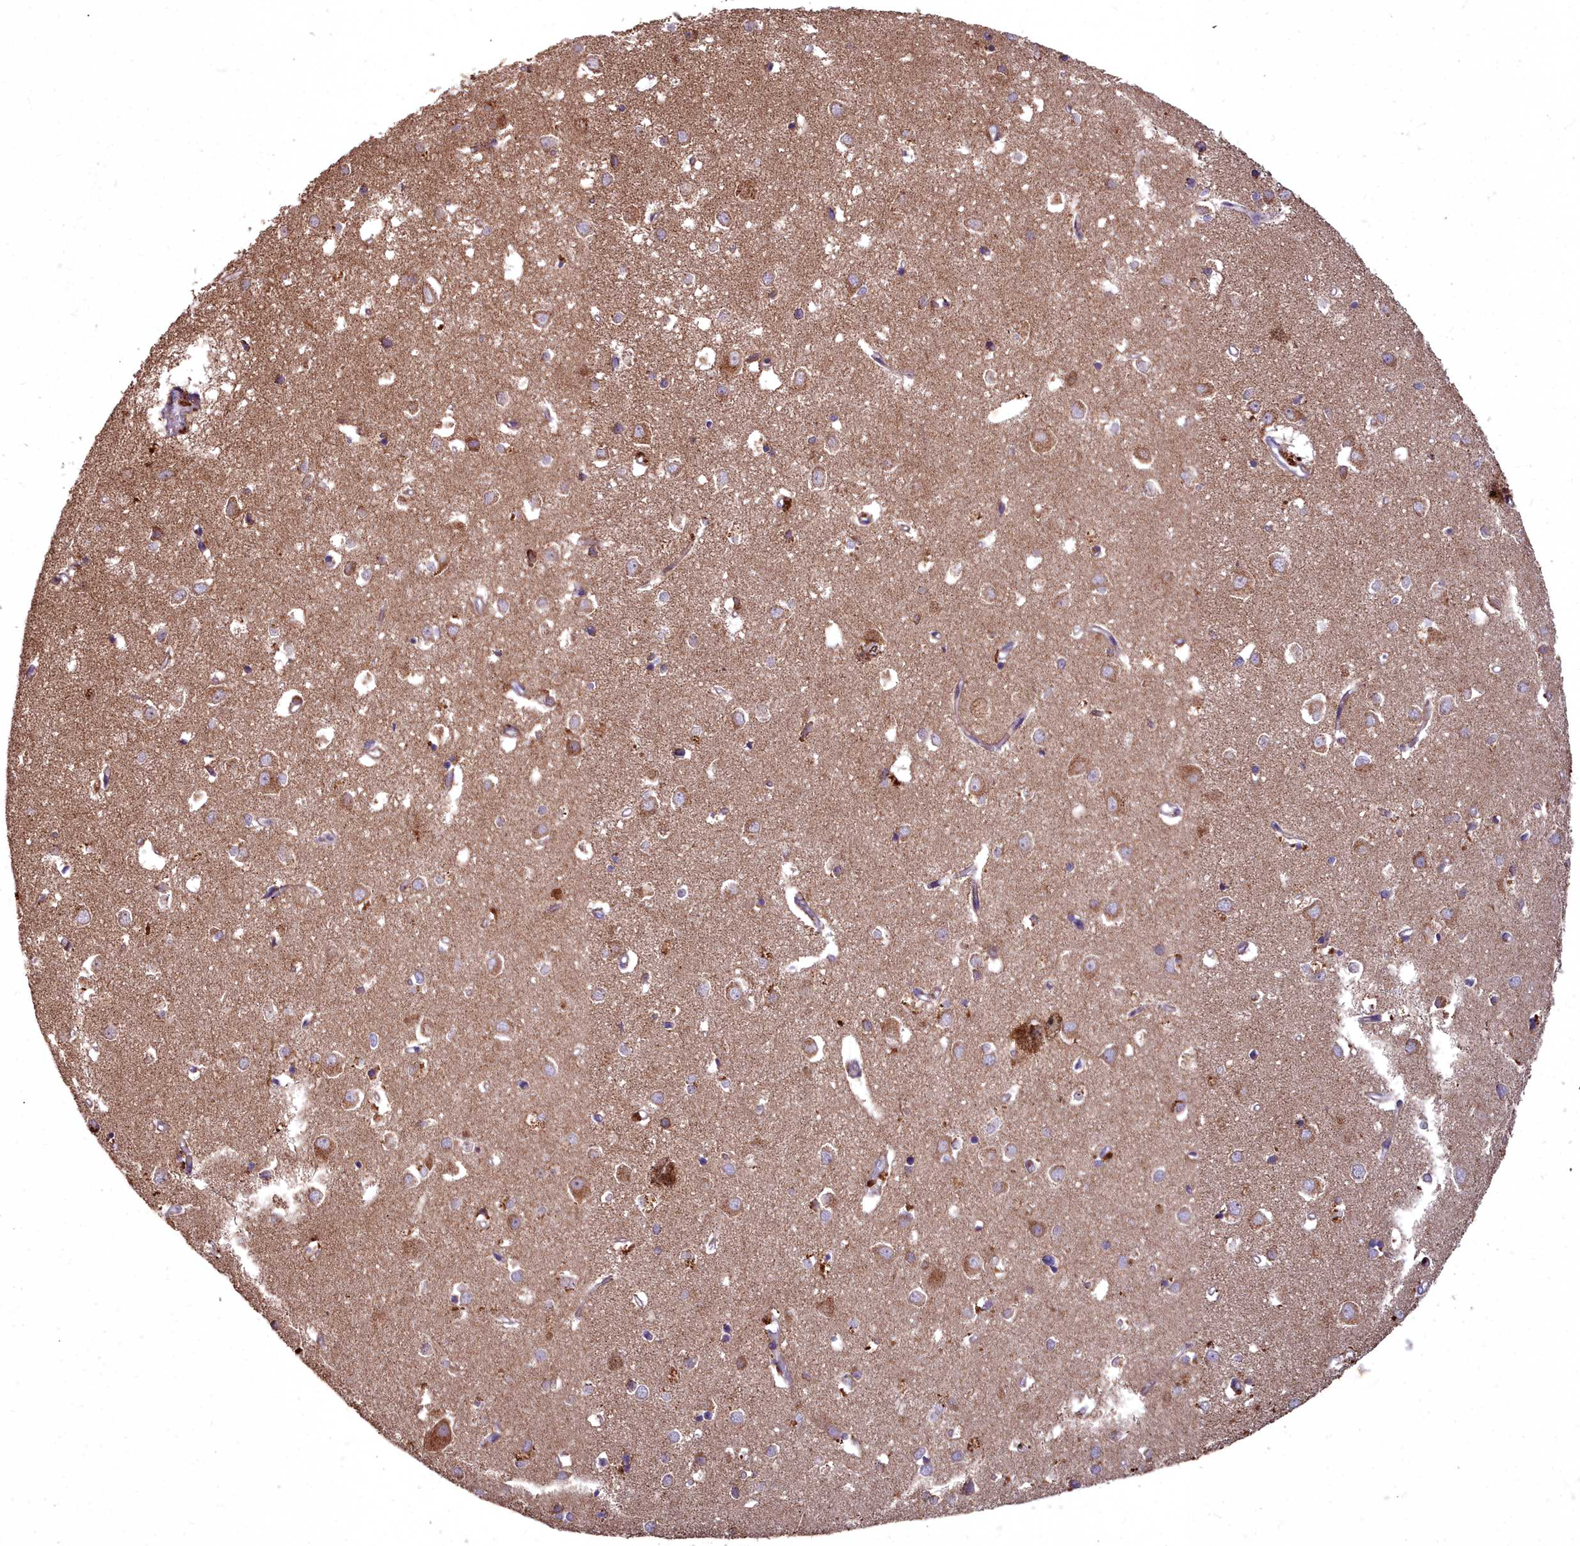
{"staining": {"intensity": "weak", "quantity": "<25%", "location": "cytoplasmic/membranous"}, "tissue": "cerebral cortex", "cell_type": "Endothelial cells", "image_type": "normal", "snomed": [{"axis": "morphology", "description": "Normal tissue, NOS"}, {"axis": "topography", "description": "Cerebral cortex"}], "caption": "Immunohistochemistry (IHC) photomicrograph of unremarkable cerebral cortex: human cerebral cortex stained with DAB (3,3'-diaminobenzidine) shows no significant protein positivity in endothelial cells.", "gene": "COX11", "patient": {"sex": "female", "age": 64}}